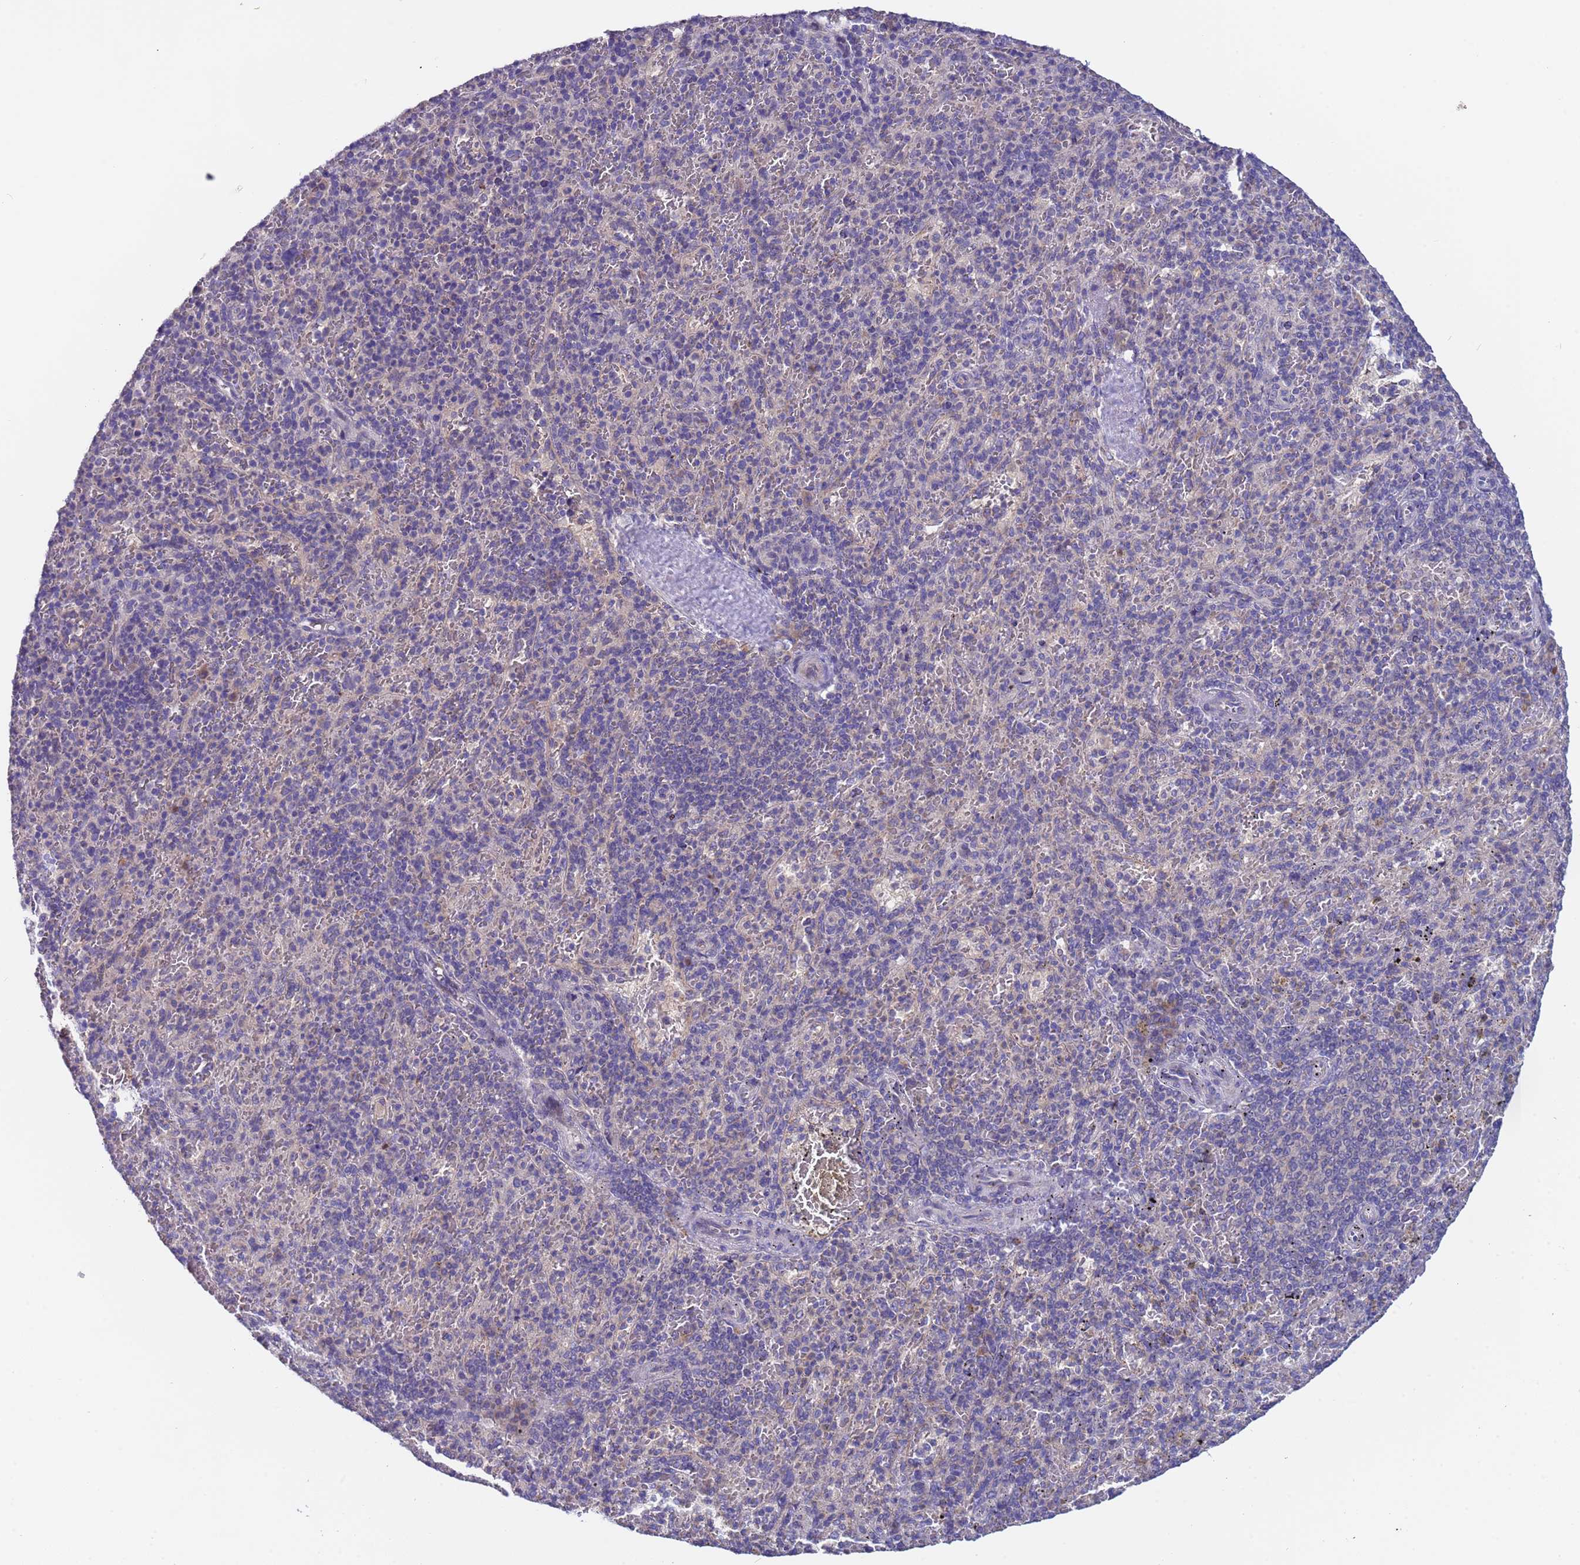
{"staining": {"intensity": "negative", "quantity": "none", "location": "none"}, "tissue": "spleen", "cell_type": "Cells in red pulp", "image_type": "normal", "snomed": [{"axis": "morphology", "description": "Normal tissue, NOS"}, {"axis": "topography", "description": "Spleen"}], "caption": "The micrograph displays no staining of cells in red pulp in unremarkable spleen. (DAB (3,3'-diaminobenzidine) immunohistochemistry, high magnification).", "gene": "ZNF248", "patient": {"sex": "male", "age": 82}}